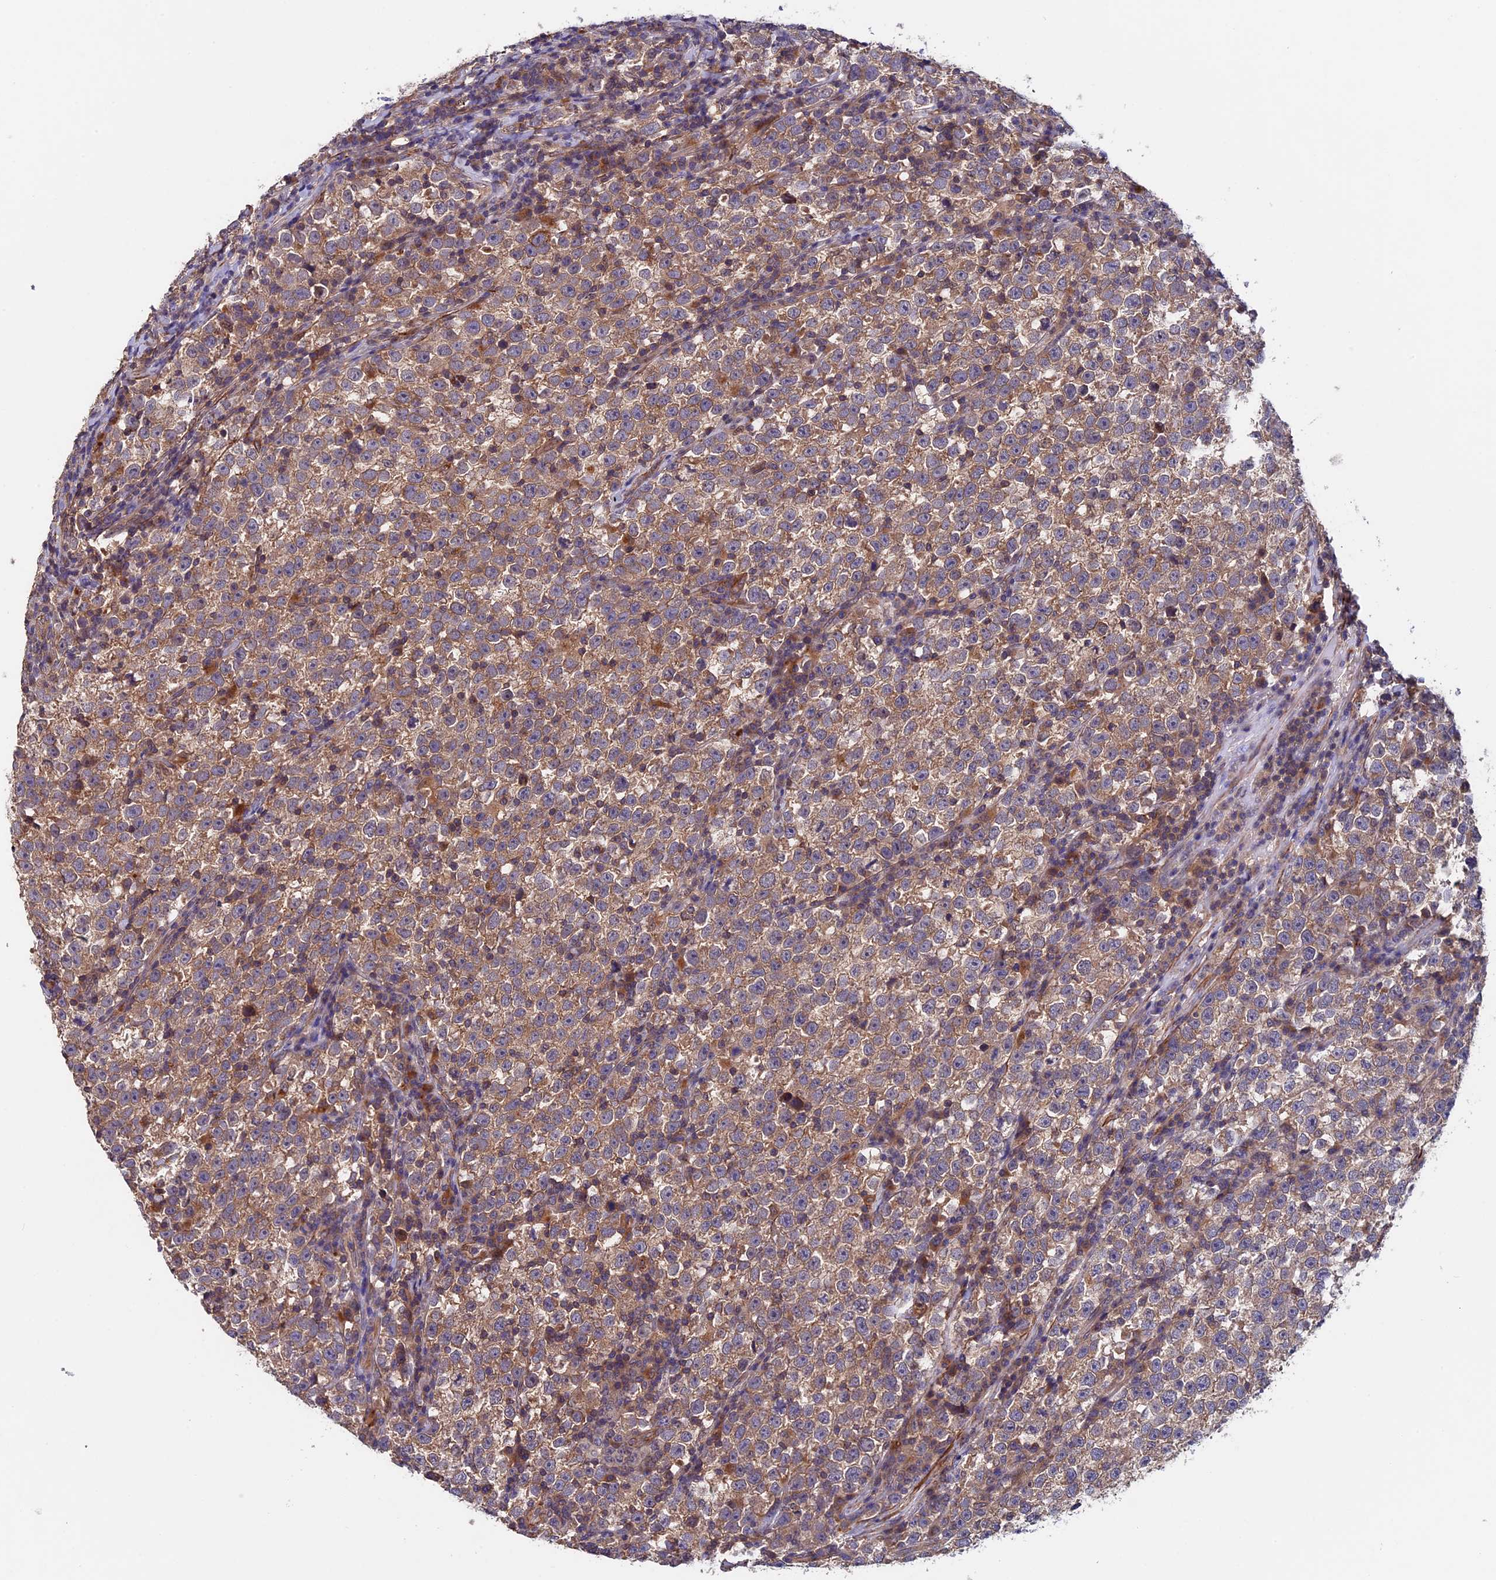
{"staining": {"intensity": "moderate", "quantity": ">75%", "location": "cytoplasmic/membranous"}, "tissue": "testis cancer", "cell_type": "Tumor cells", "image_type": "cancer", "snomed": [{"axis": "morphology", "description": "Normal tissue, NOS"}, {"axis": "morphology", "description": "Seminoma, NOS"}, {"axis": "topography", "description": "Testis"}], "caption": "Tumor cells display medium levels of moderate cytoplasmic/membranous staining in about >75% of cells in seminoma (testis). The protein is shown in brown color, while the nuclei are stained blue.", "gene": "SLC9A5", "patient": {"sex": "male", "age": 43}}